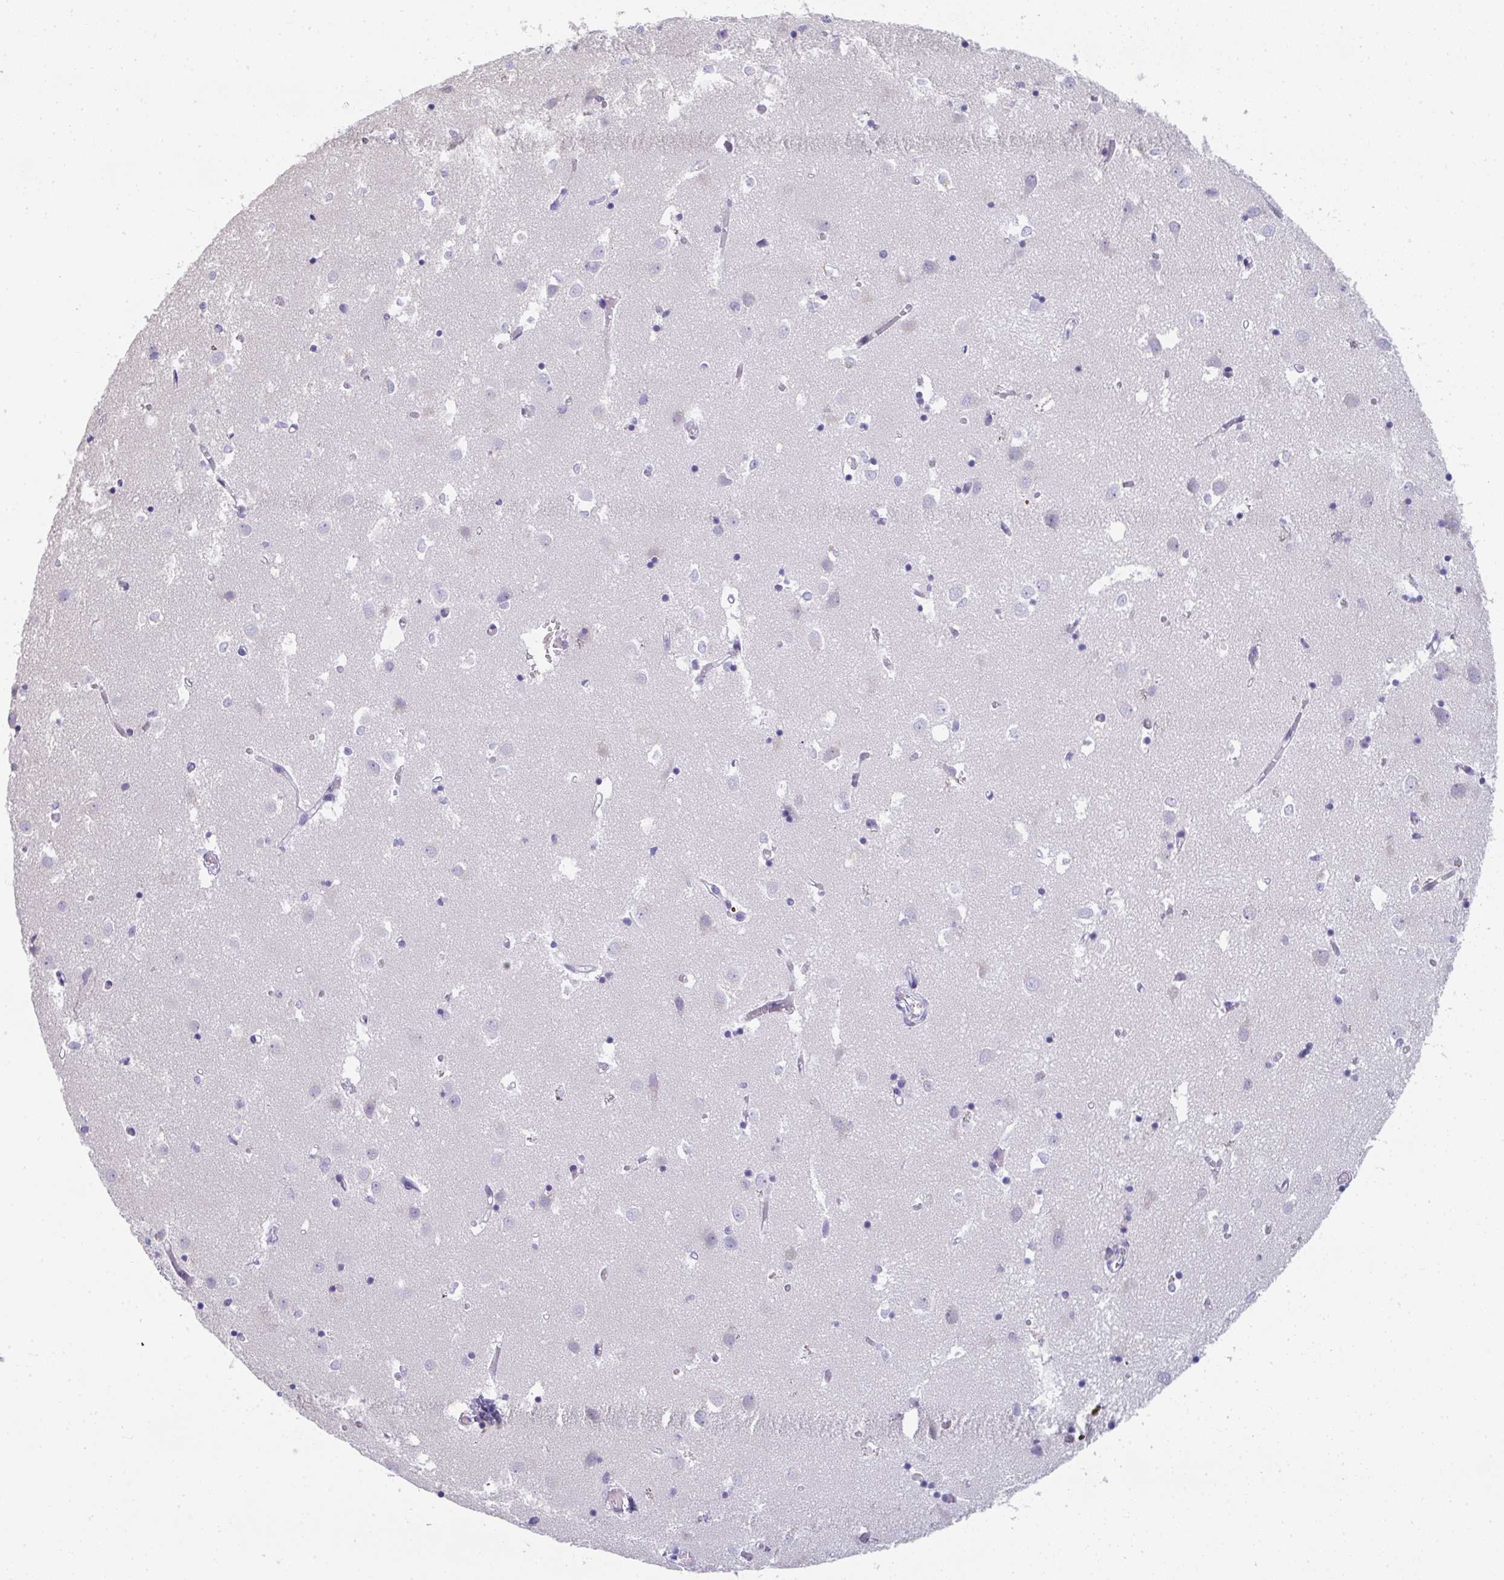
{"staining": {"intensity": "negative", "quantity": "none", "location": "none"}, "tissue": "caudate", "cell_type": "Glial cells", "image_type": "normal", "snomed": [{"axis": "morphology", "description": "Normal tissue, NOS"}, {"axis": "topography", "description": "Lateral ventricle wall"}], "caption": "High power microscopy histopathology image of an immunohistochemistry photomicrograph of benign caudate, revealing no significant staining in glial cells.", "gene": "TTC30A", "patient": {"sex": "male", "age": 70}}